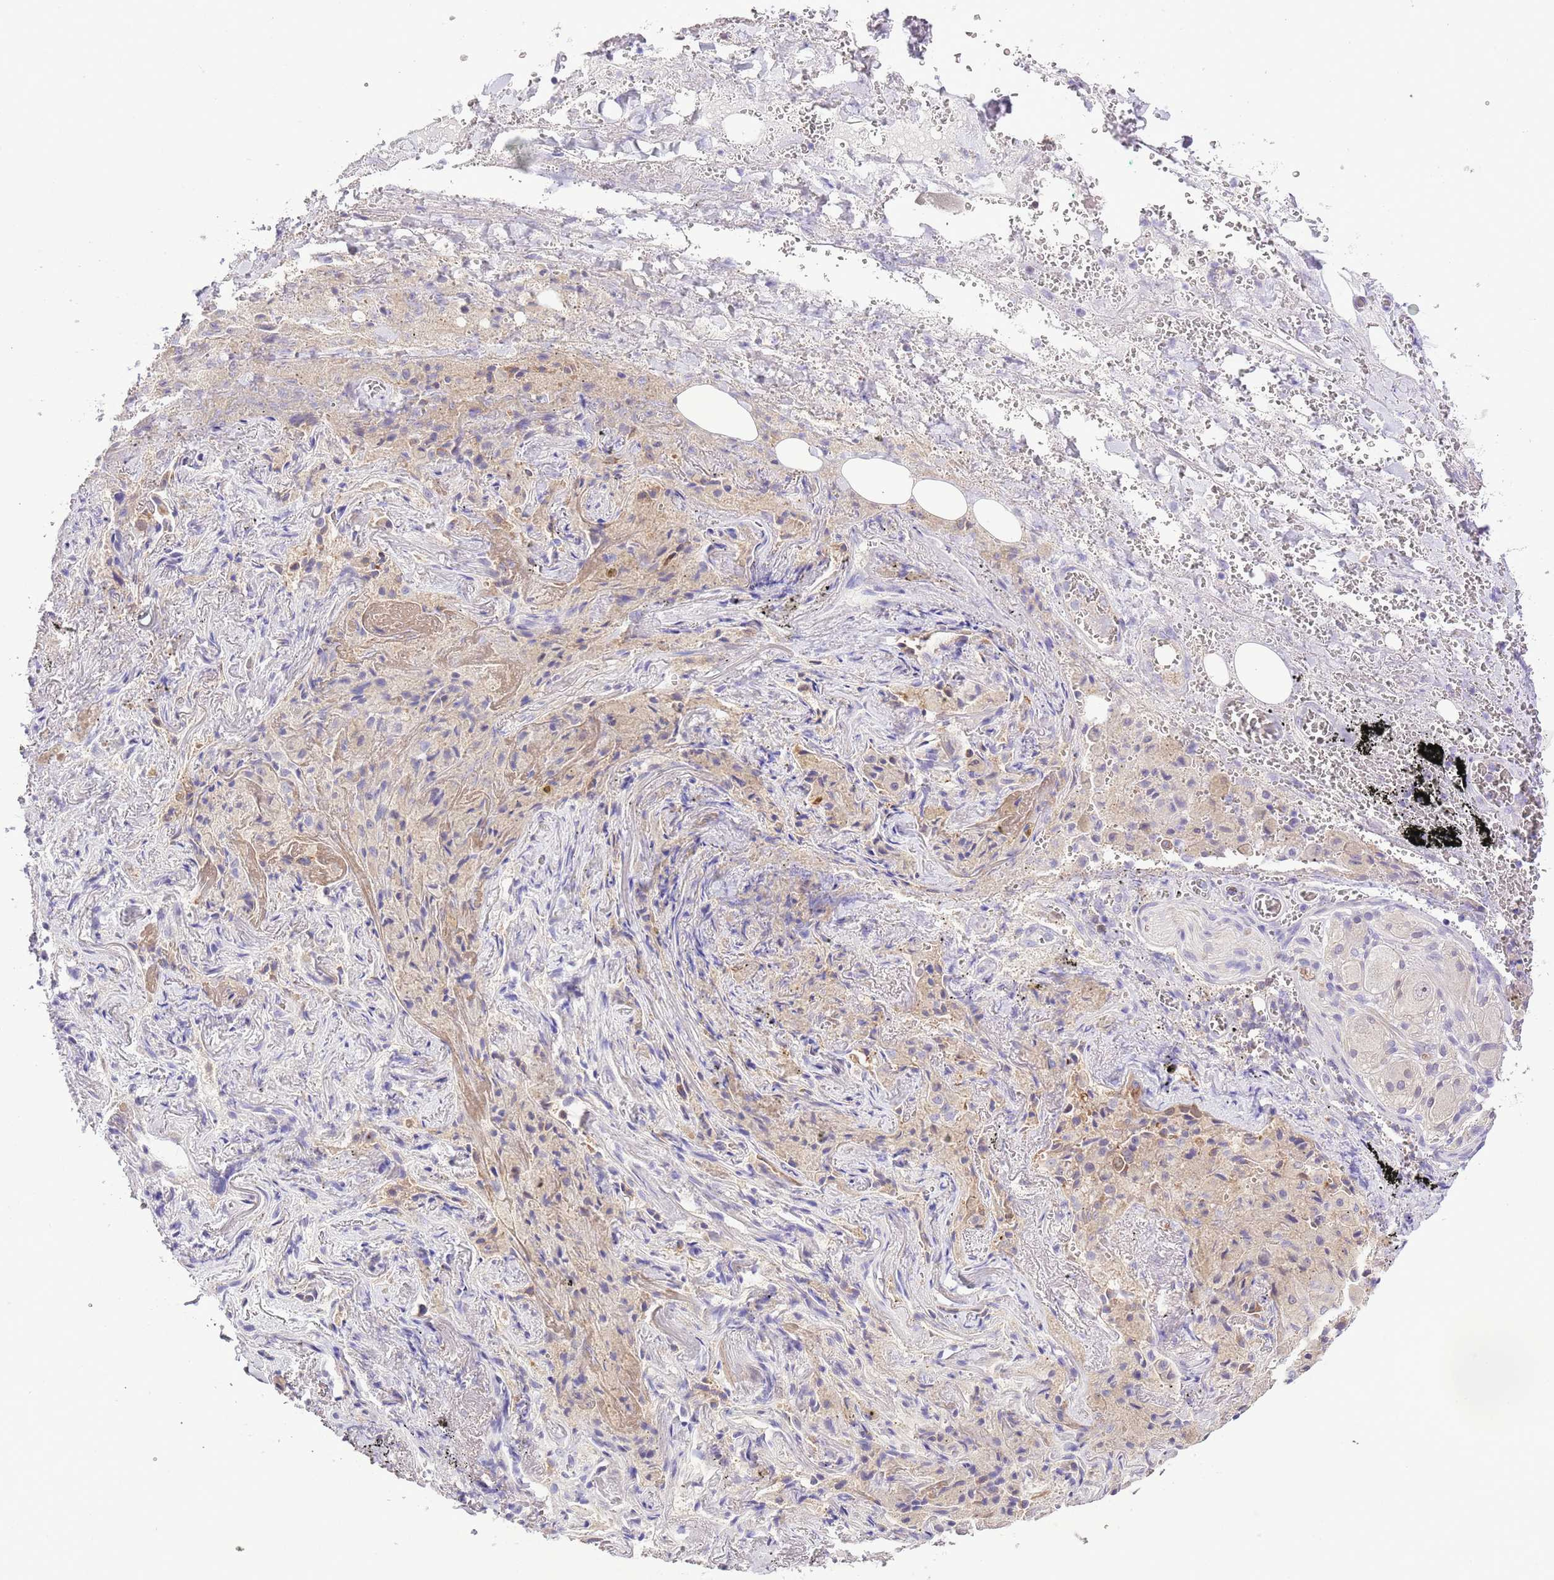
{"staining": {"intensity": "negative", "quantity": "none", "location": "none"}, "tissue": "adipose tissue", "cell_type": "Adipocytes", "image_type": "normal", "snomed": [{"axis": "morphology", "description": "Normal tissue, NOS"}, {"axis": "topography", "description": "Cartilage tissue"}], "caption": "Histopathology image shows no significant protein expression in adipocytes of benign adipose tissue. The staining was performed using DAB to visualize the protein expression in brown, while the nuclei were stained in blue with hematoxylin (Magnification: 20x).", "gene": "PRR32", "patient": {"sex": "male", "age": 66}}